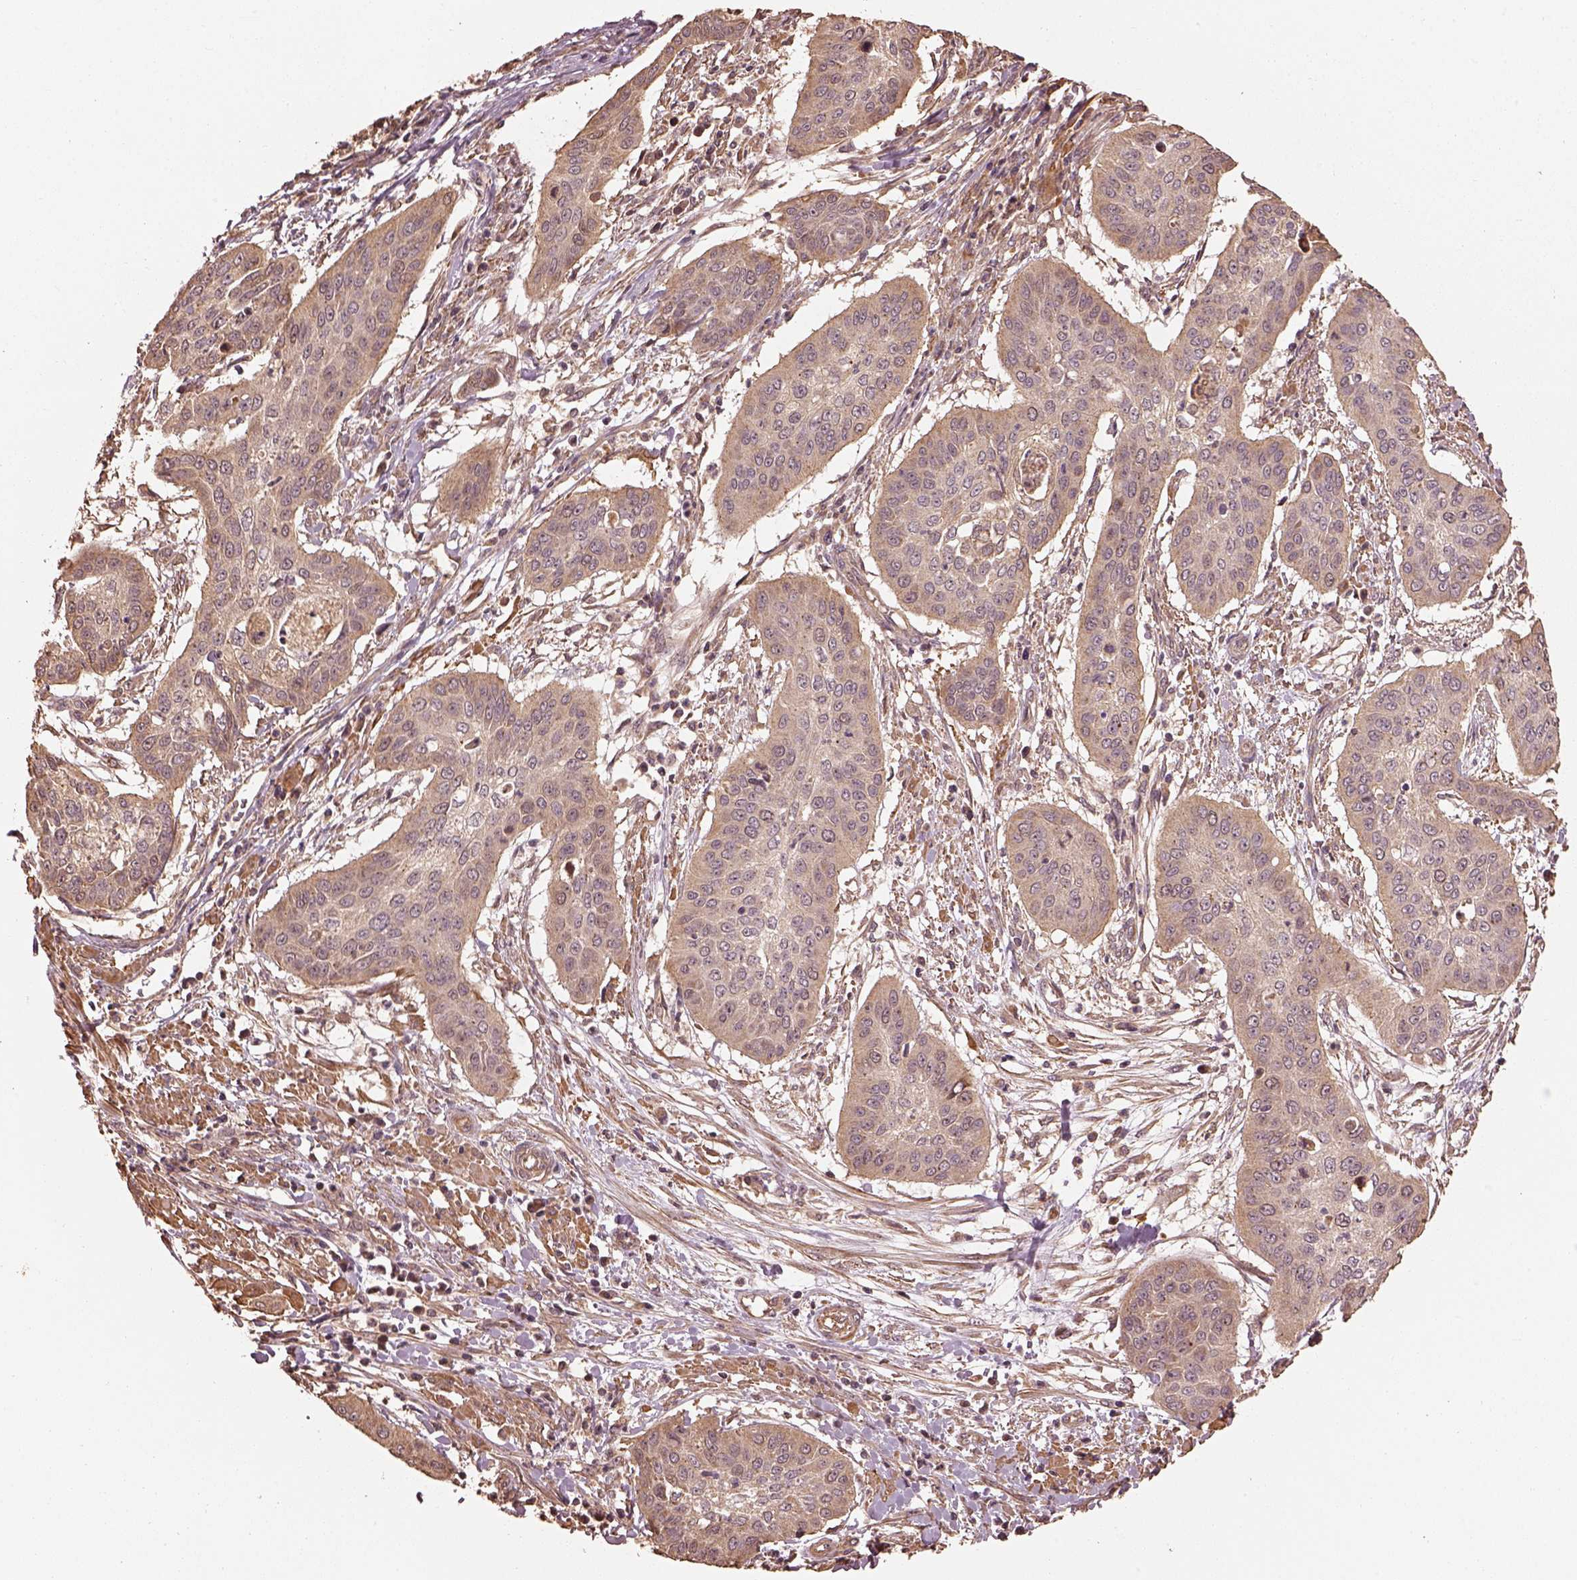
{"staining": {"intensity": "moderate", "quantity": "25%-75%", "location": "cytoplasmic/membranous"}, "tissue": "cervical cancer", "cell_type": "Tumor cells", "image_type": "cancer", "snomed": [{"axis": "morphology", "description": "Squamous cell carcinoma, NOS"}, {"axis": "topography", "description": "Cervix"}], "caption": "Tumor cells demonstrate moderate cytoplasmic/membranous expression in approximately 25%-75% of cells in cervical cancer (squamous cell carcinoma).", "gene": "METTL4", "patient": {"sex": "female", "age": 39}}